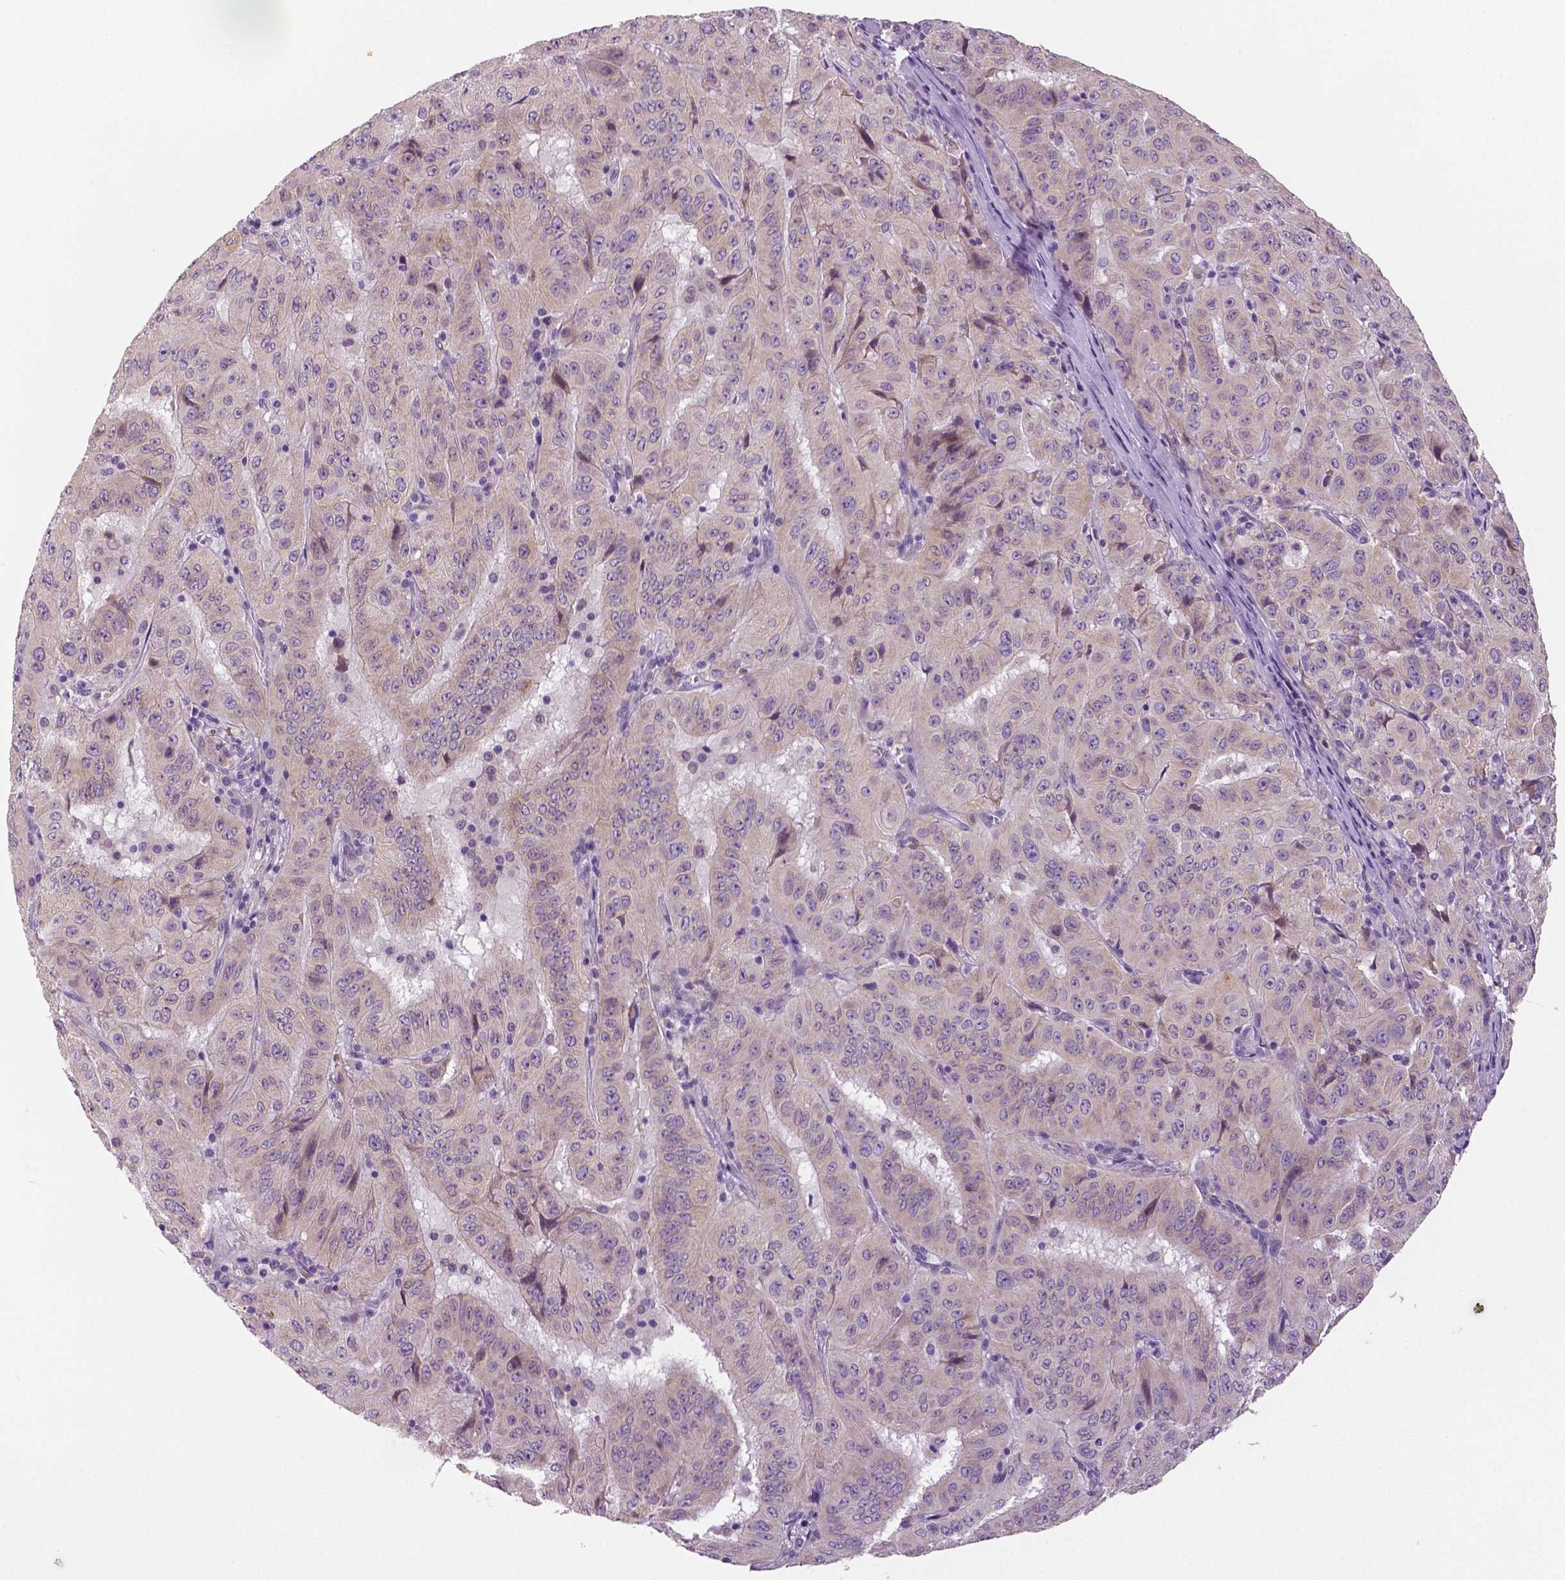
{"staining": {"intensity": "weak", "quantity": "<25%", "location": "cytoplasmic/membranous"}, "tissue": "pancreatic cancer", "cell_type": "Tumor cells", "image_type": "cancer", "snomed": [{"axis": "morphology", "description": "Adenocarcinoma, NOS"}, {"axis": "topography", "description": "Pancreas"}], "caption": "Pancreatic cancer was stained to show a protein in brown. There is no significant expression in tumor cells.", "gene": "DNAH12", "patient": {"sex": "male", "age": 63}}